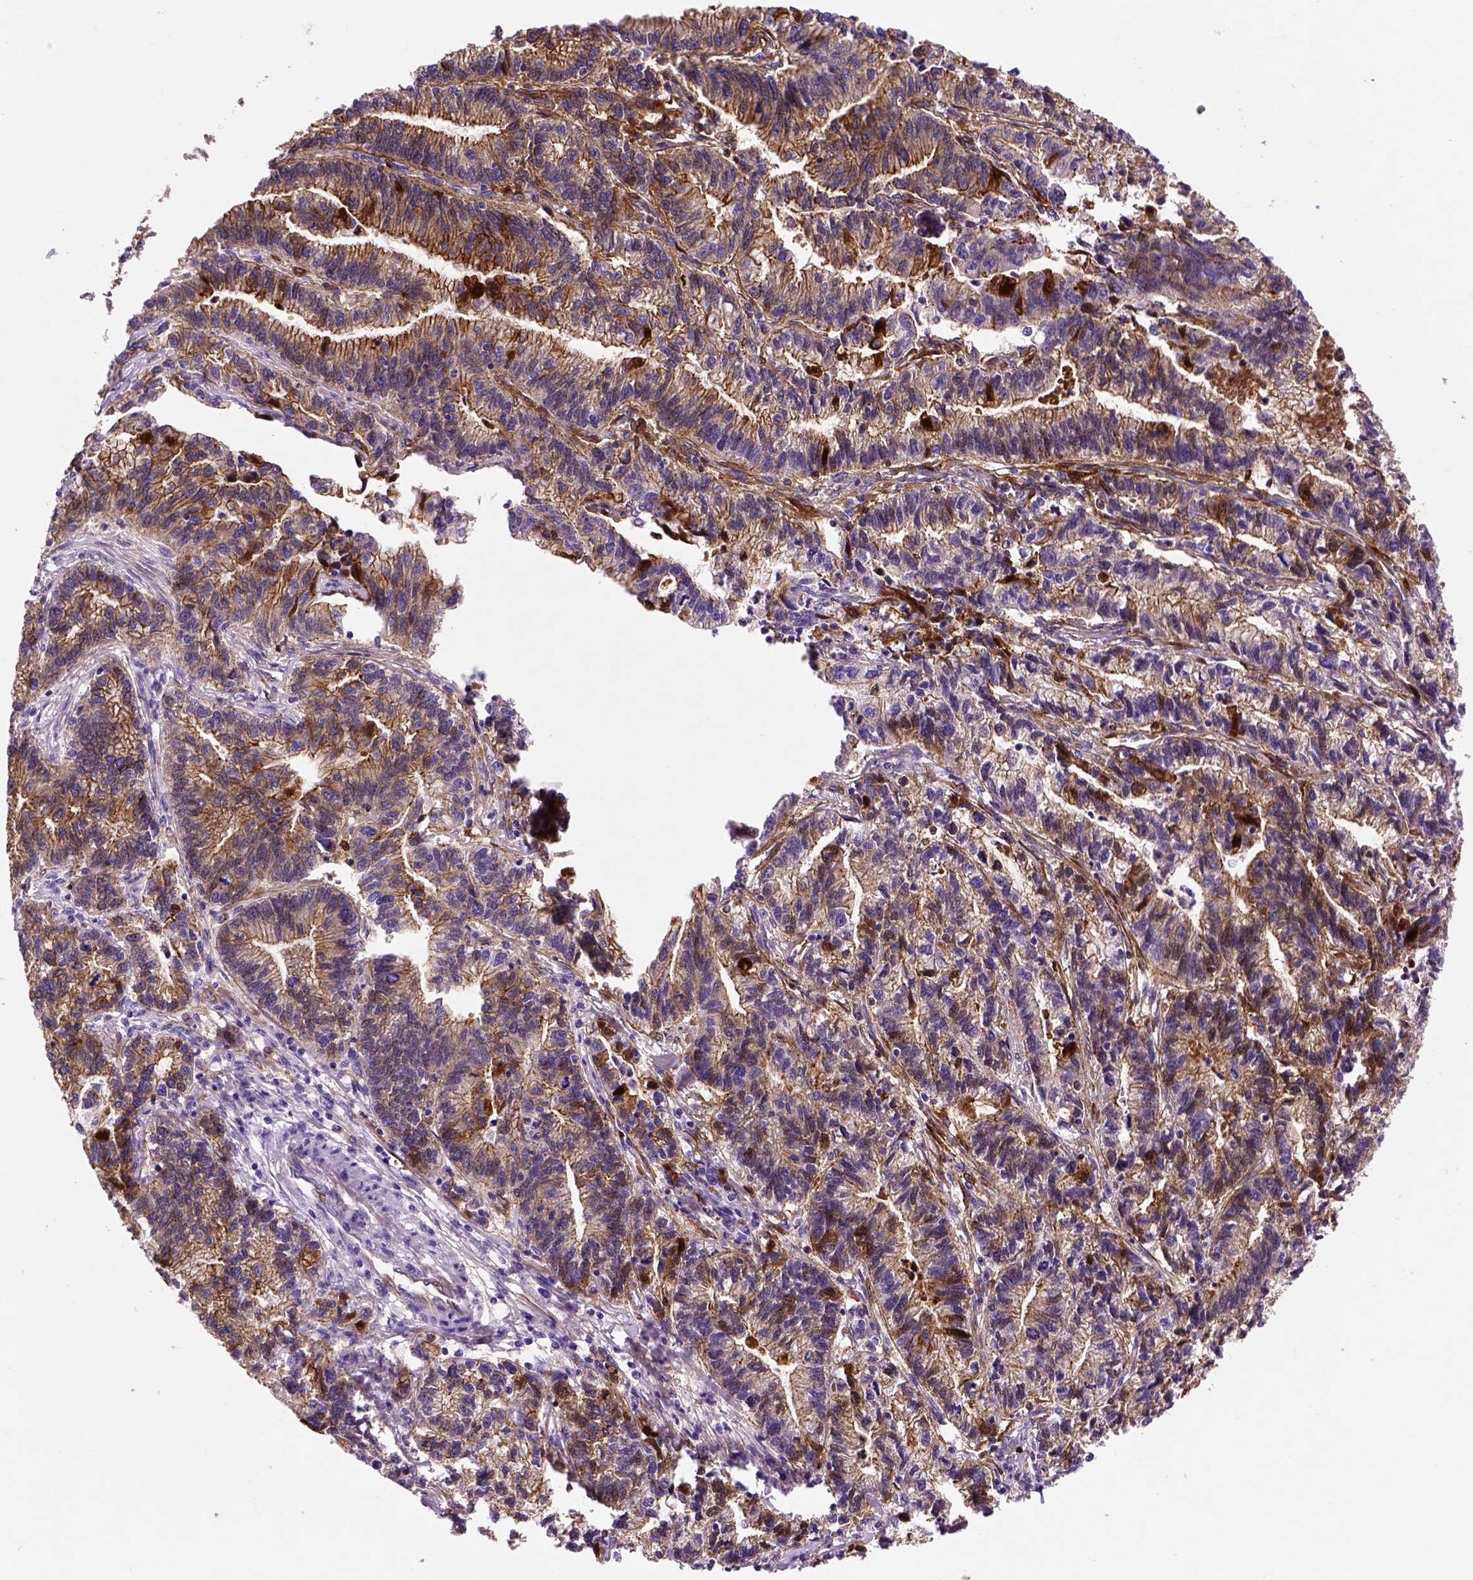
{"staining": {"intensity": "strong", "quantity": ">75%", "location": "cytoplasmic/membranous"}, "tissue": "stomach cancer", "cell_type": "Tumor cells", "image_type": "cancer", "snomed": [{"axis": "morphology", "description": "Adenocarcinoma, NOS"}, {"axis": "topography", "description": "Stomach"}], "caption": "There is high levels of strong cytoplasmic/membranous expression in tumor cells of stomach cancer (adenocarcinoma), as demonstrated by immunohistochemical staining (brown color).", "gene": "CDH1", "patient": {"sex": "male", "age": 83}}